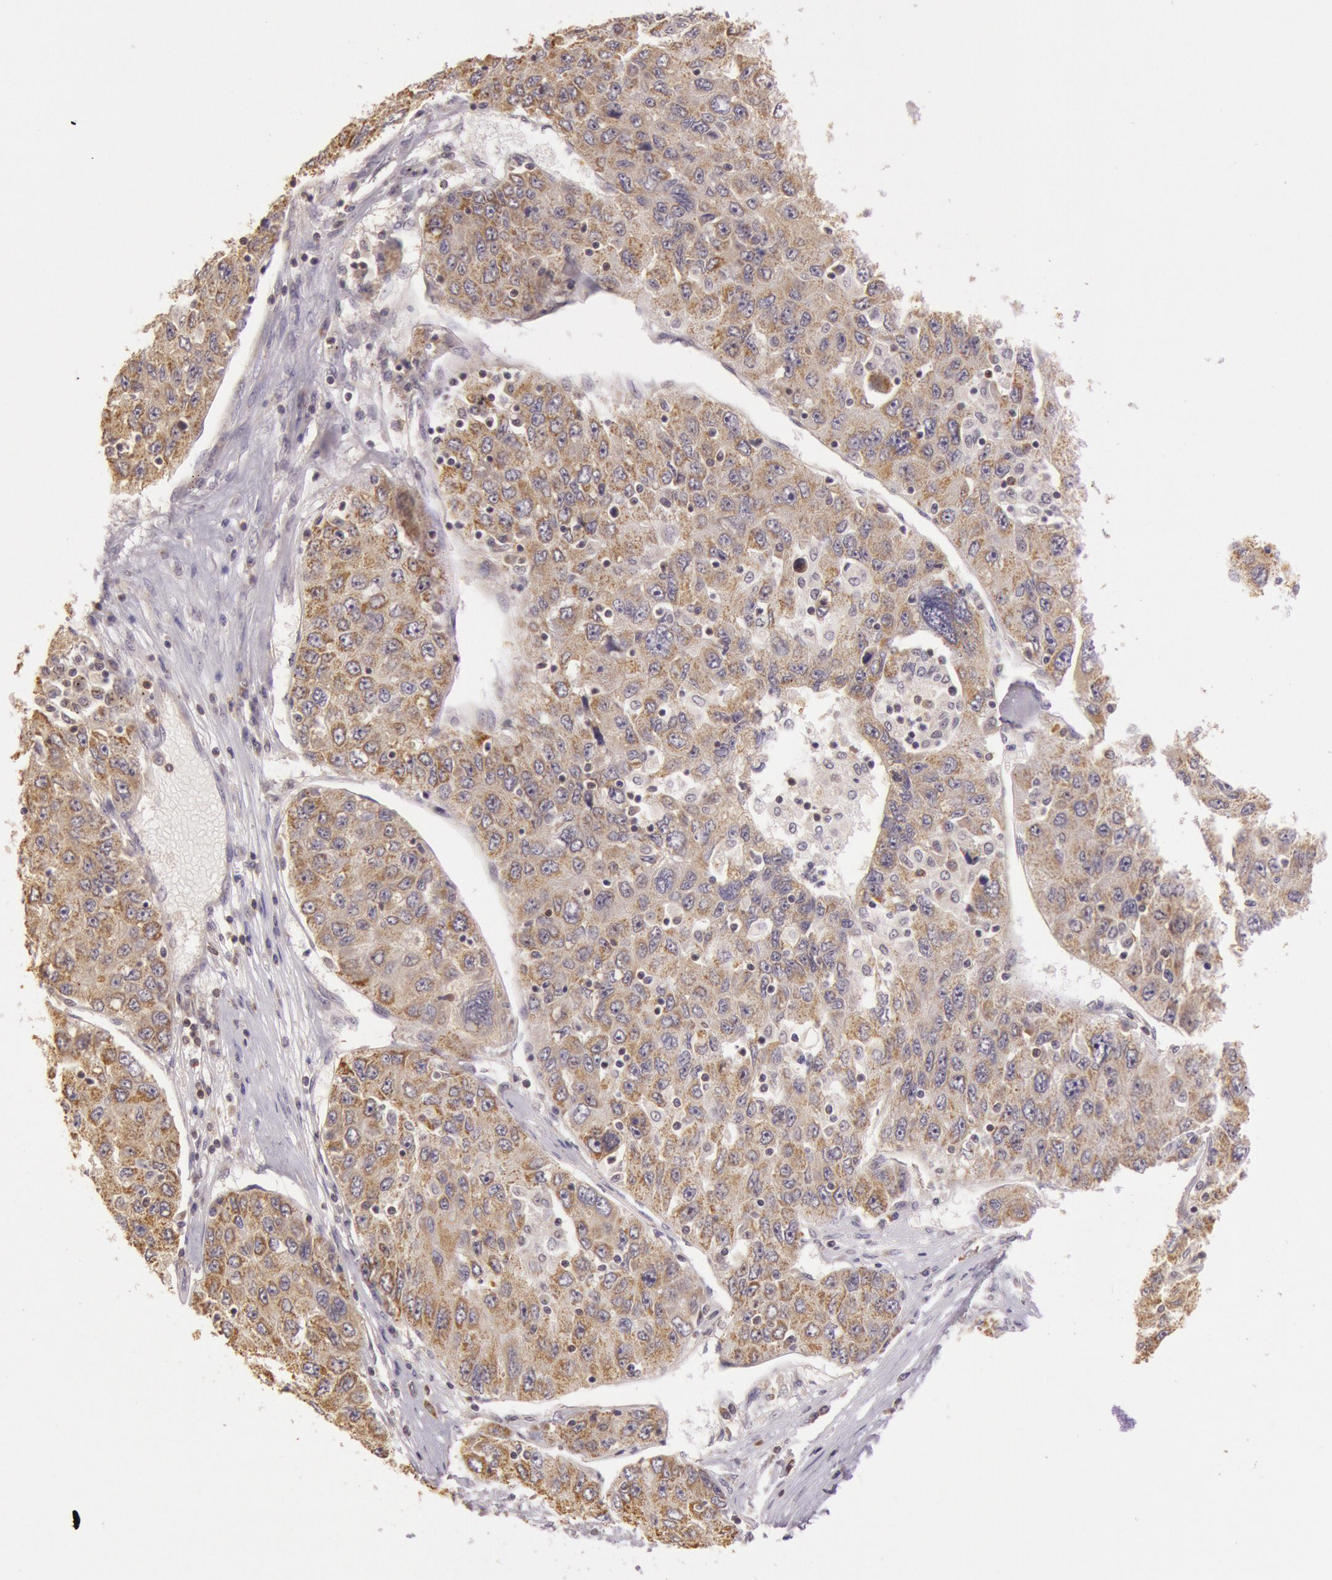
{"staining": {"intensity": "moderate", "quantity": ">75%", "location": "cytoplasmic/membranous"}, "tissue": "liver cancer", "cell_type": "Tumor cells", "image_type": "cancer", "snomed": [{"axis": "morphology", "description": "Carcinoma, Hepatocellular, NOS"}, {"axis": "topography", "description": "Liver"}], "caption": "This image demonstrates immunohistochemistry staining of liver cancer, with medium moderate cytoplasmic/membranous staining in about >75% of tumor cells.", "gene": "CDK16", "patient": {"sex": "male", "age": 49}}